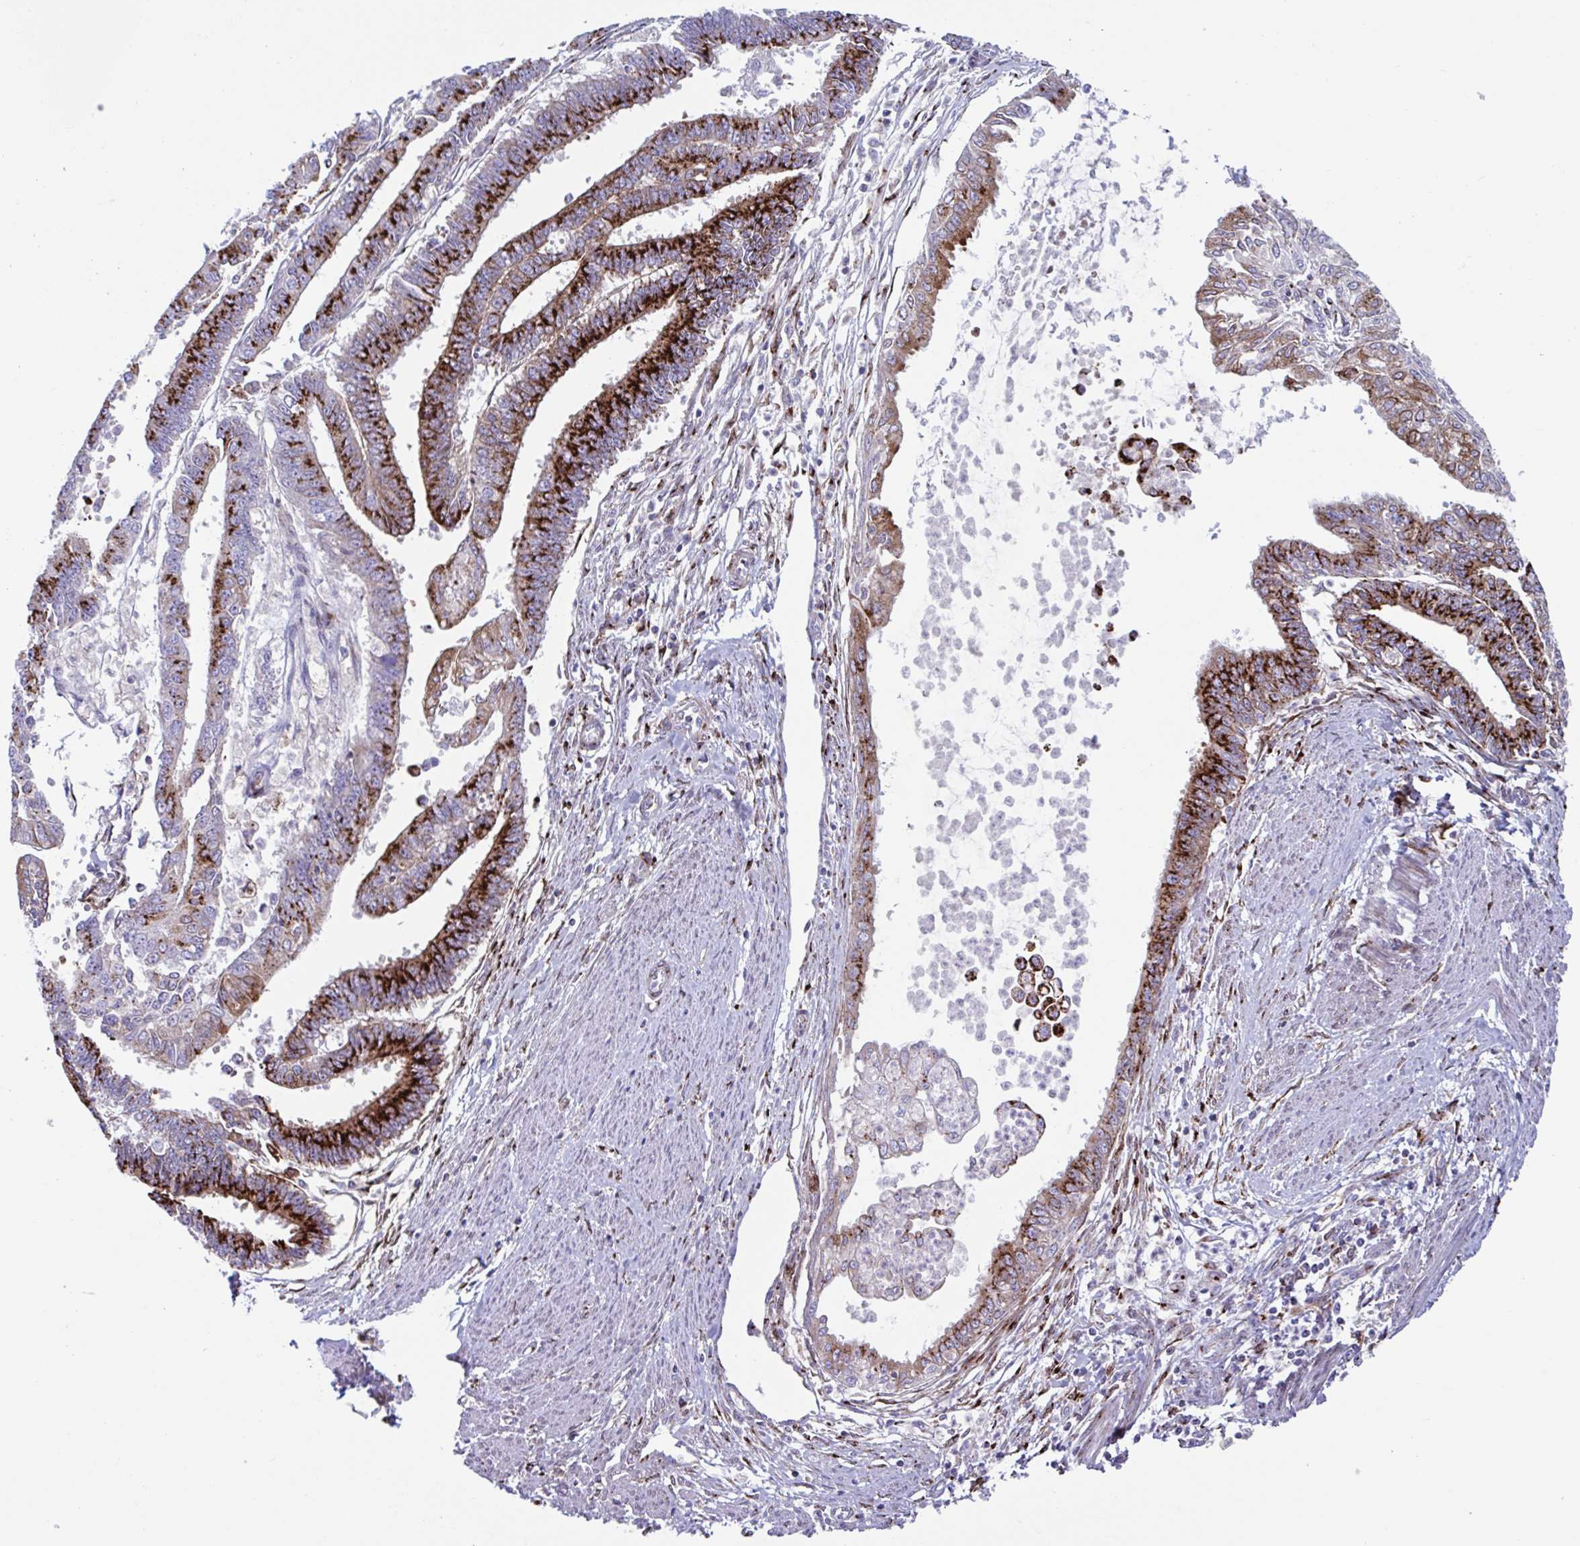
{"staining": {"intensity": "strong", "quantity": "25%-75%", "location": "cytoplasmic/membranous"}, "tissue": "endometrial cancer", "cell_type": "Tumor cells", "image_type": "cancer", "snomed": [{"axis": "morphology", "description": "Adenocarcinoma, NOS"}, {"axis": "topography", "description": "Endometrium"}], "caption": "DAB immunohistochemical staining of human adenocarcinoma (endometrial) shows strong cytoplasmic/membranous protein expression in about 25%-75% of tumor cells. The protein of interest is stained brown, and the nuclei are stained in blue (DAB IHC with brightfield microscopy, high magnification).", "gene": "RFK", "patient": {"sex": "female", "age": 73}}